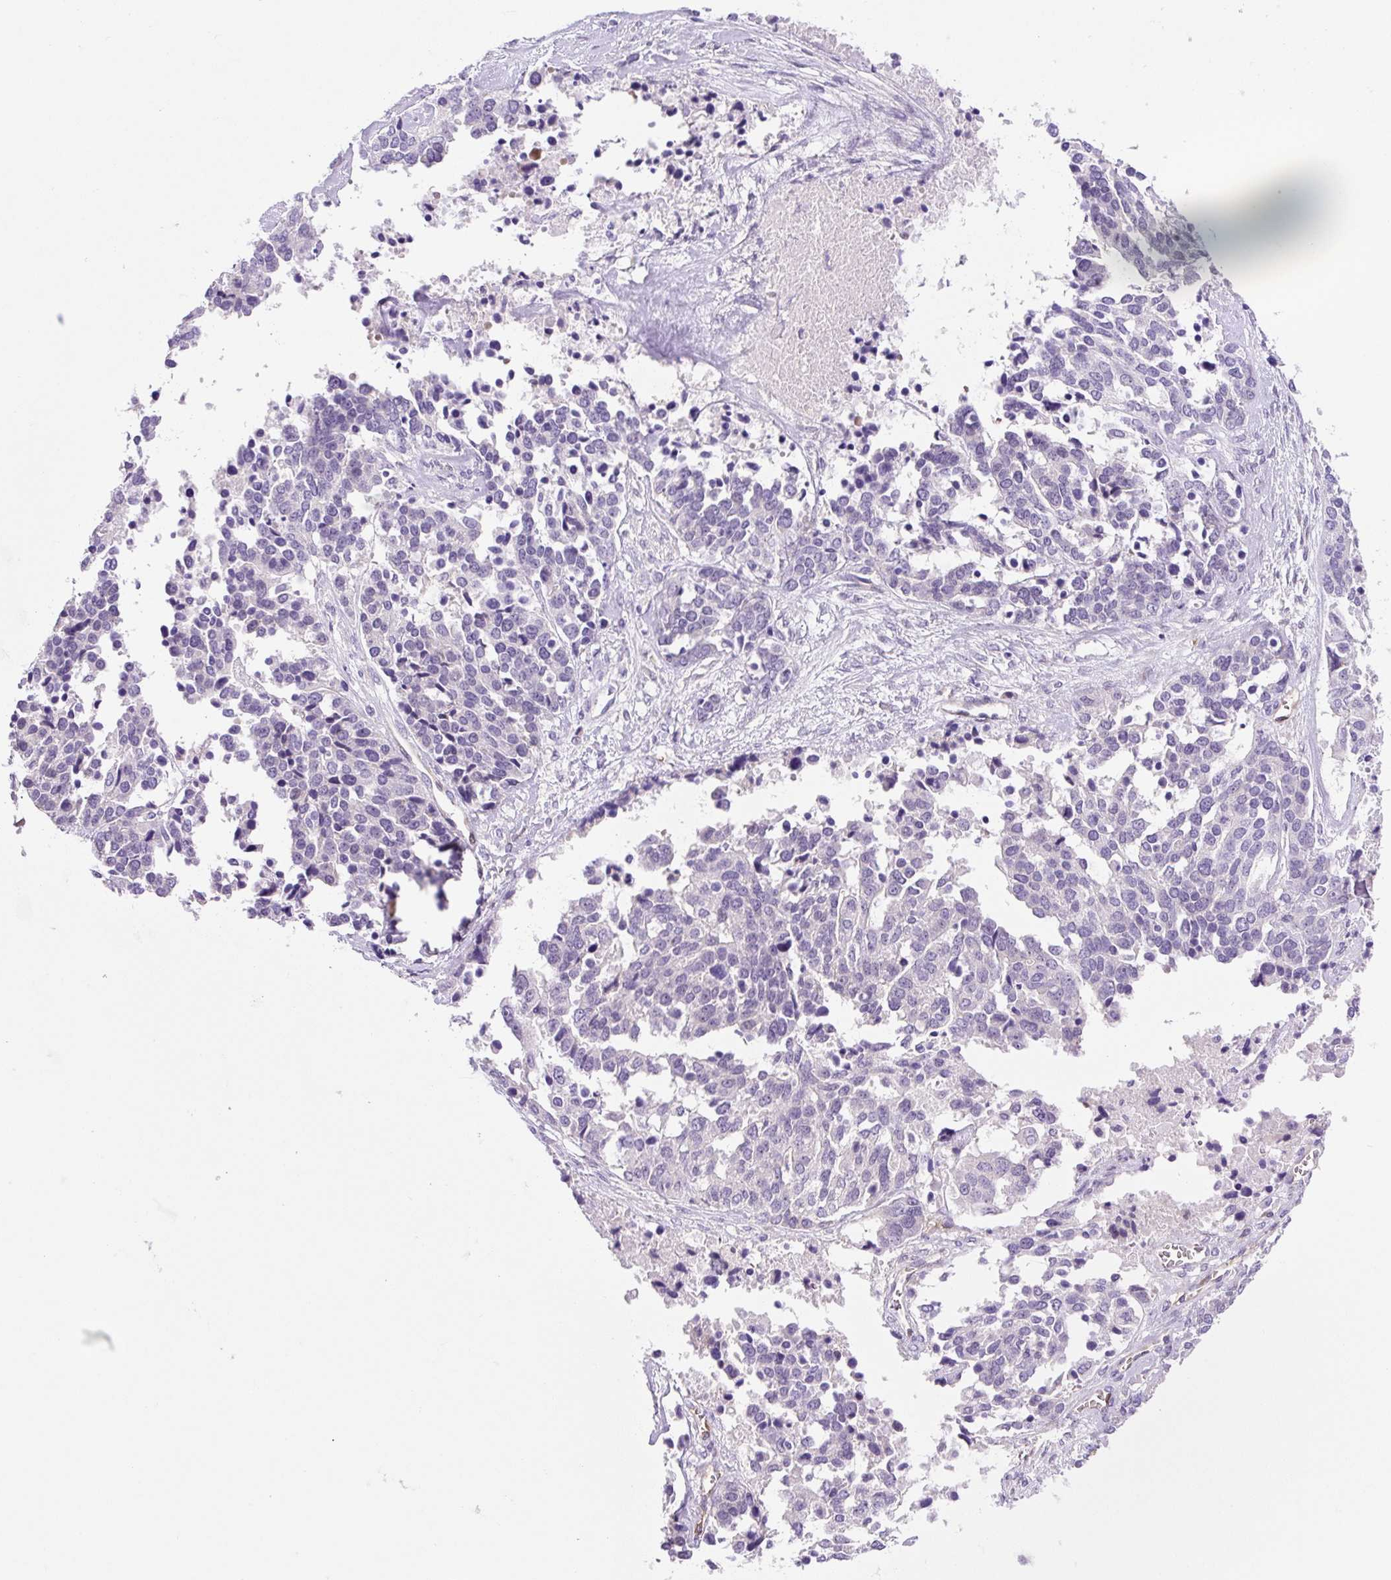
{"staining": {"intensity": "negative", "quantity": "none", "location": "none"}, "tissue": "ovarian cancer", "cell_type": "Tumor cells", "image_type": "cancer", "snomed": [{"axis": "morphology", "description": "Cystadenocarcinoma, serous, NOS"}, {"axis": "topography", "description": "Ovary"}], "caption": "Tumor cells are negative for protein expression in human serous cystadenocarcinoma (ovarian).", "gene": "ASB4", "patient": {"sex": "female", "age": 44}}